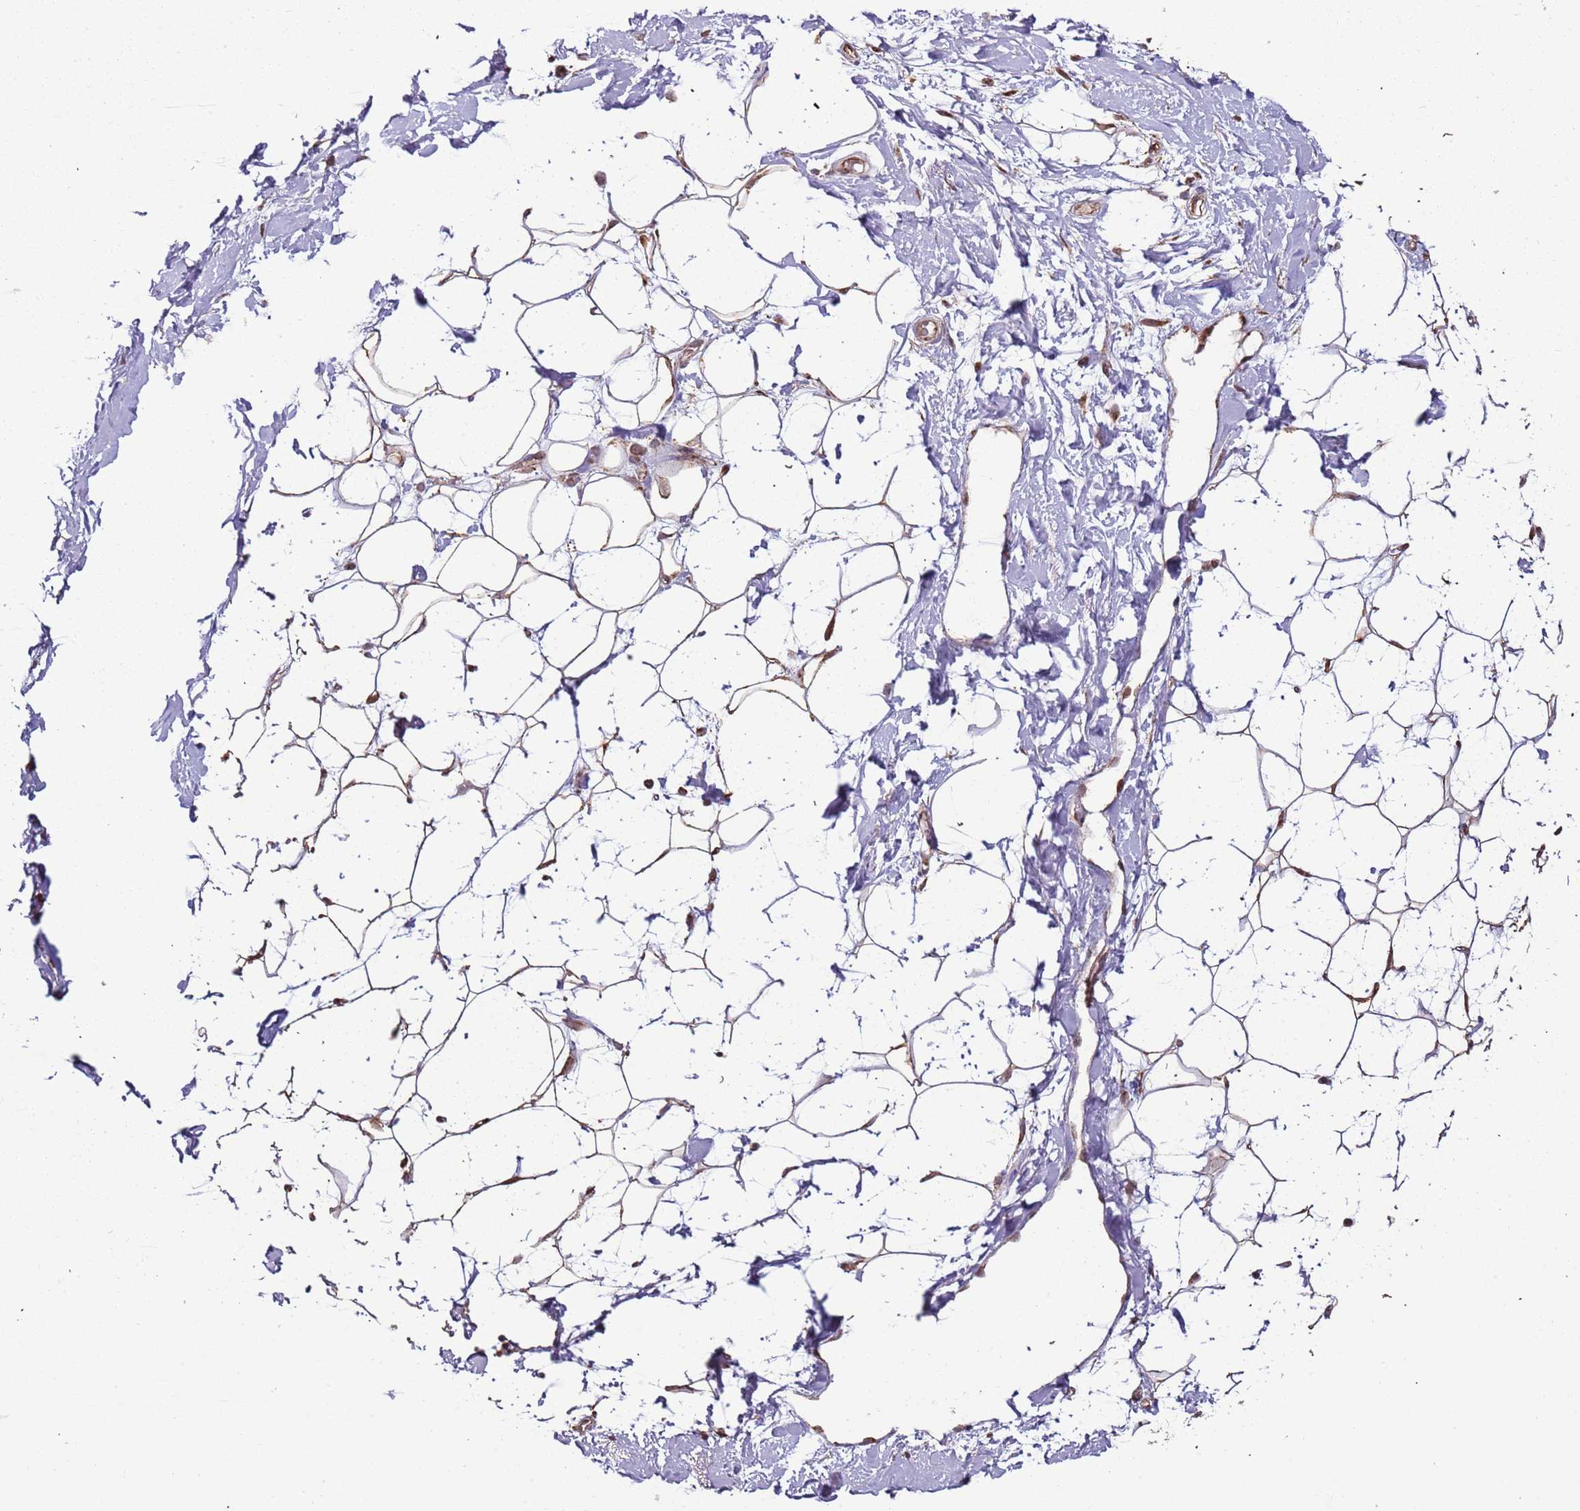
{"staining": {"intensity": "negative", "quantity": "none", "location": "none"}, "tissue": "adipose tissue", "cell_type": "Adipocytes", "image_type": "normal", "snomed": [{"axis": "morphology", "description": "Normal tissue, NOS"}, {"axis": "topography", "description": "Breast"}], "caption": "Histopathology image shows no significant protein staining in adipocytes of normal adipose tissue.", "gene": "IL17RD", "patient": {"sex": "female", "age": 26}}